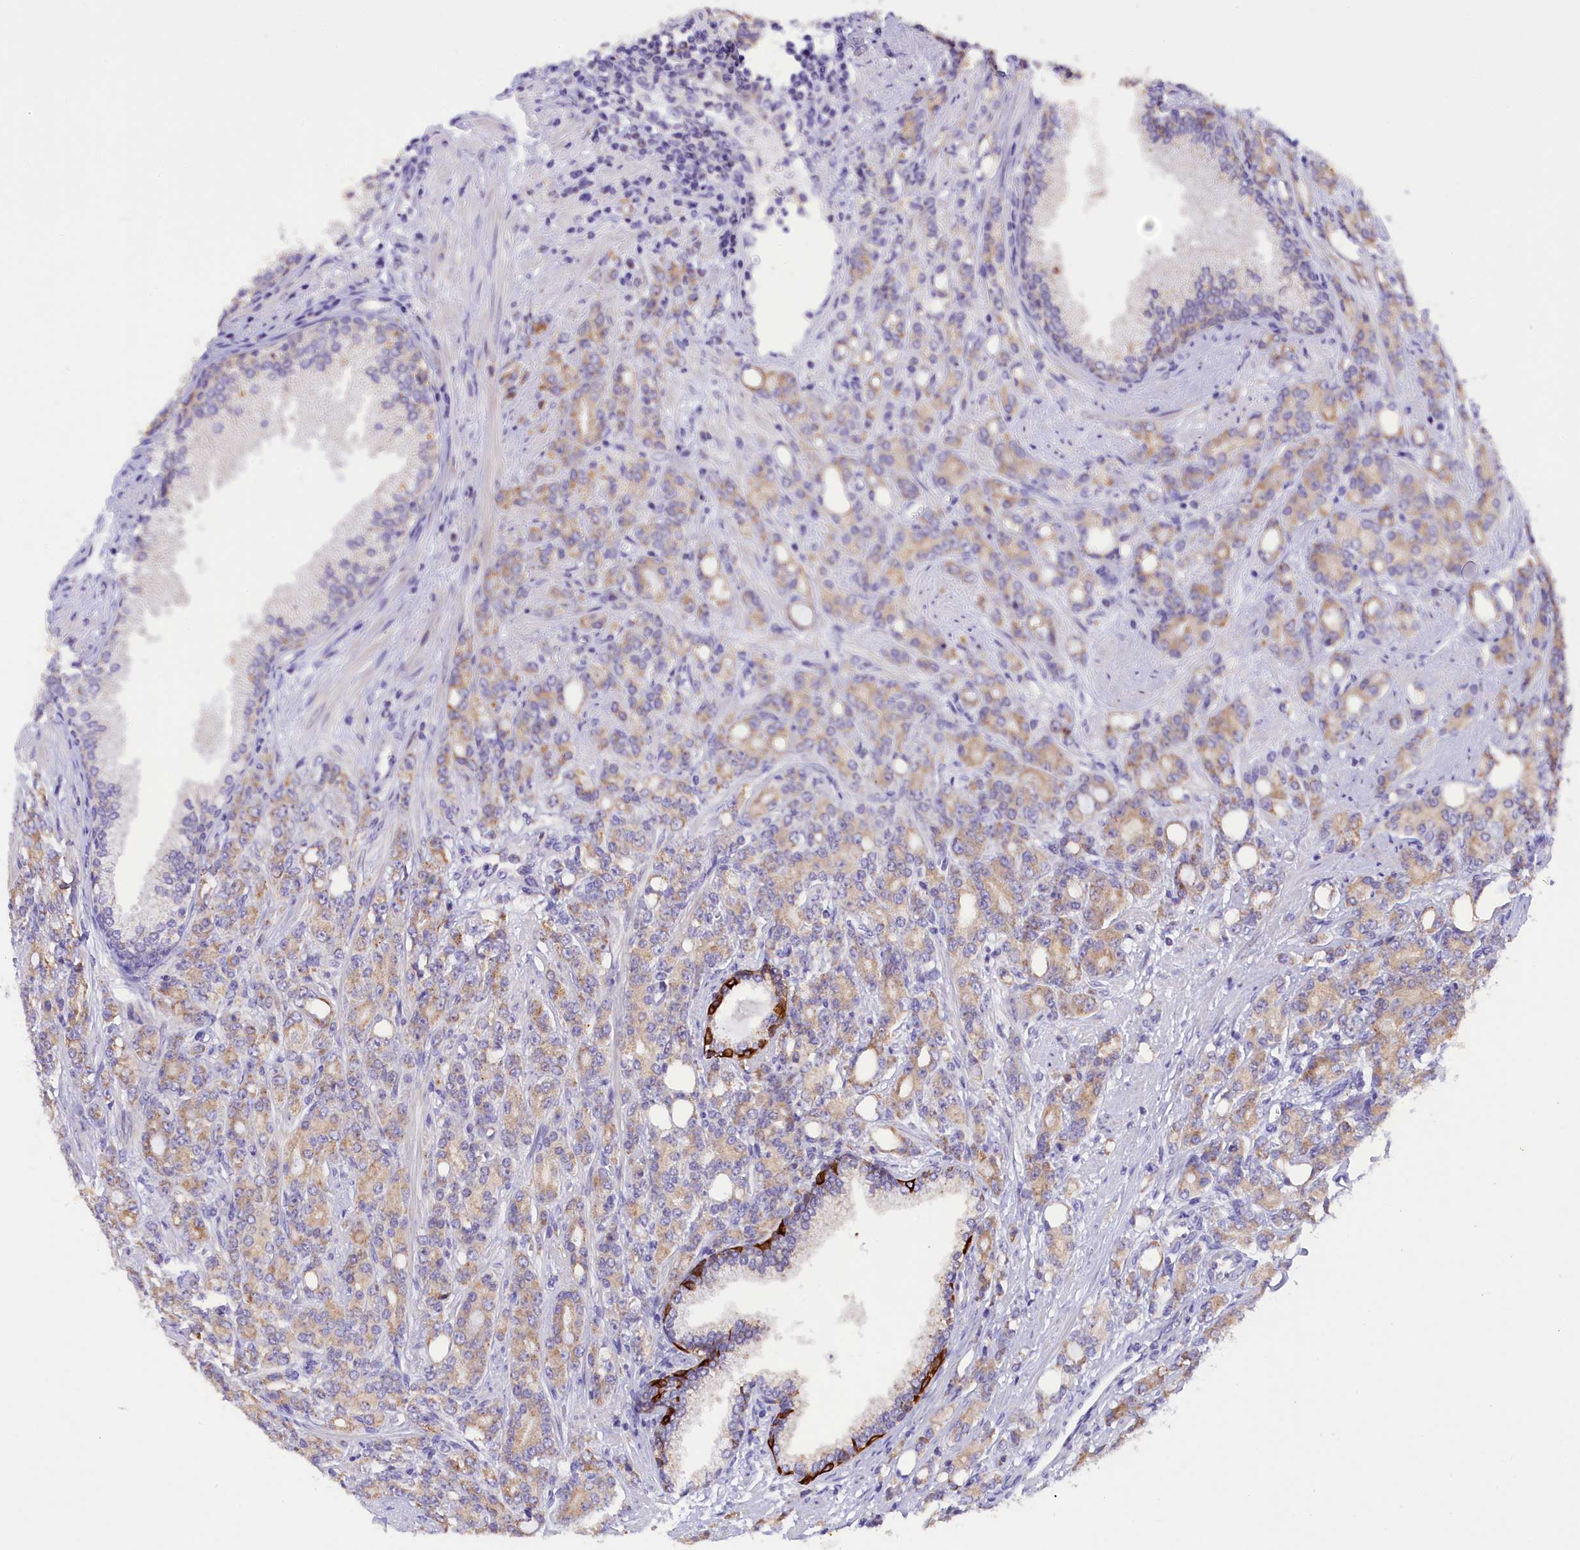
{"staining": {"intensity": "weak", "quantity": ">75%", "location": "cytoplasmic/membranous"}, "tissue": "prostate cancer", "cell_type": "Tumor cells", "image_type": "cancer", "snomed": [{"axis": "morphology", "description": "Adenocarcinoma, High grade"}, {"axis": "topography", "description": "Prostate"}], "caption": "Protein analysis of prostate cancer (adenocarcinoma (high-grade)) tissue exhibits weak cytoplasmic/membranous staining in approximately >75% of tumor cells.", "gene": "PKIA", "patient": {"sex": "male", "age": 62}}